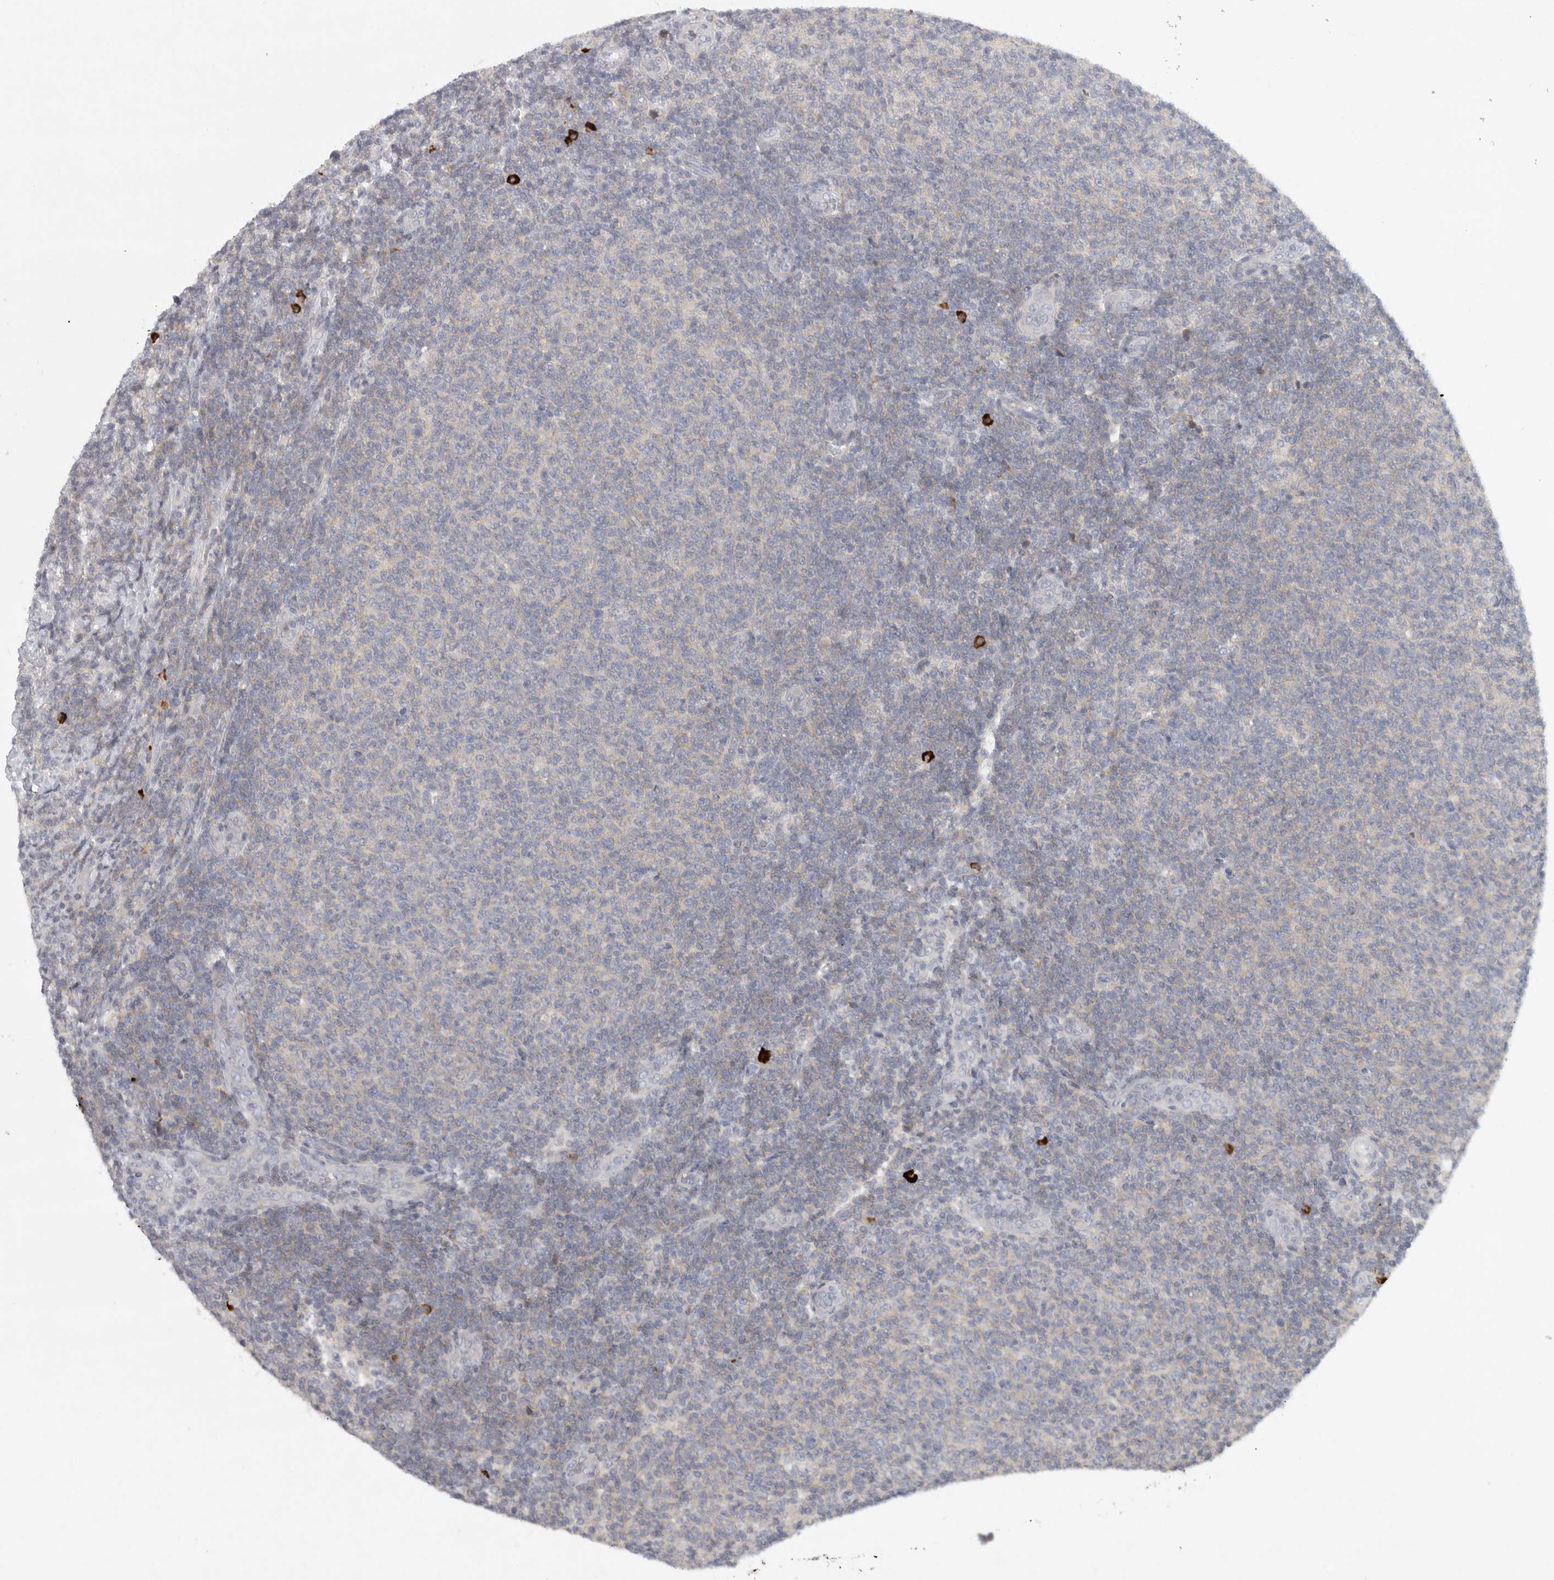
{"staining": {"intensity": "weak", "quantity": "<25%", "location": "cytoplasmic/membranous"}, "tissue": "lymphoma", "cell_type": "Tumor cells", "image_type": "cancer", "snomed": [{"axis": "morphology", "description": "Malignant lymphoma, non-Hodgkin's type, Low grade"}, {"axis": "topography", "description": "Lymph node"}], "caption": "Tumor cells are negative for protein expression in human lymphoma.", "gene": "TMEM69", "patient": {"sex": "male", "age": 66}}